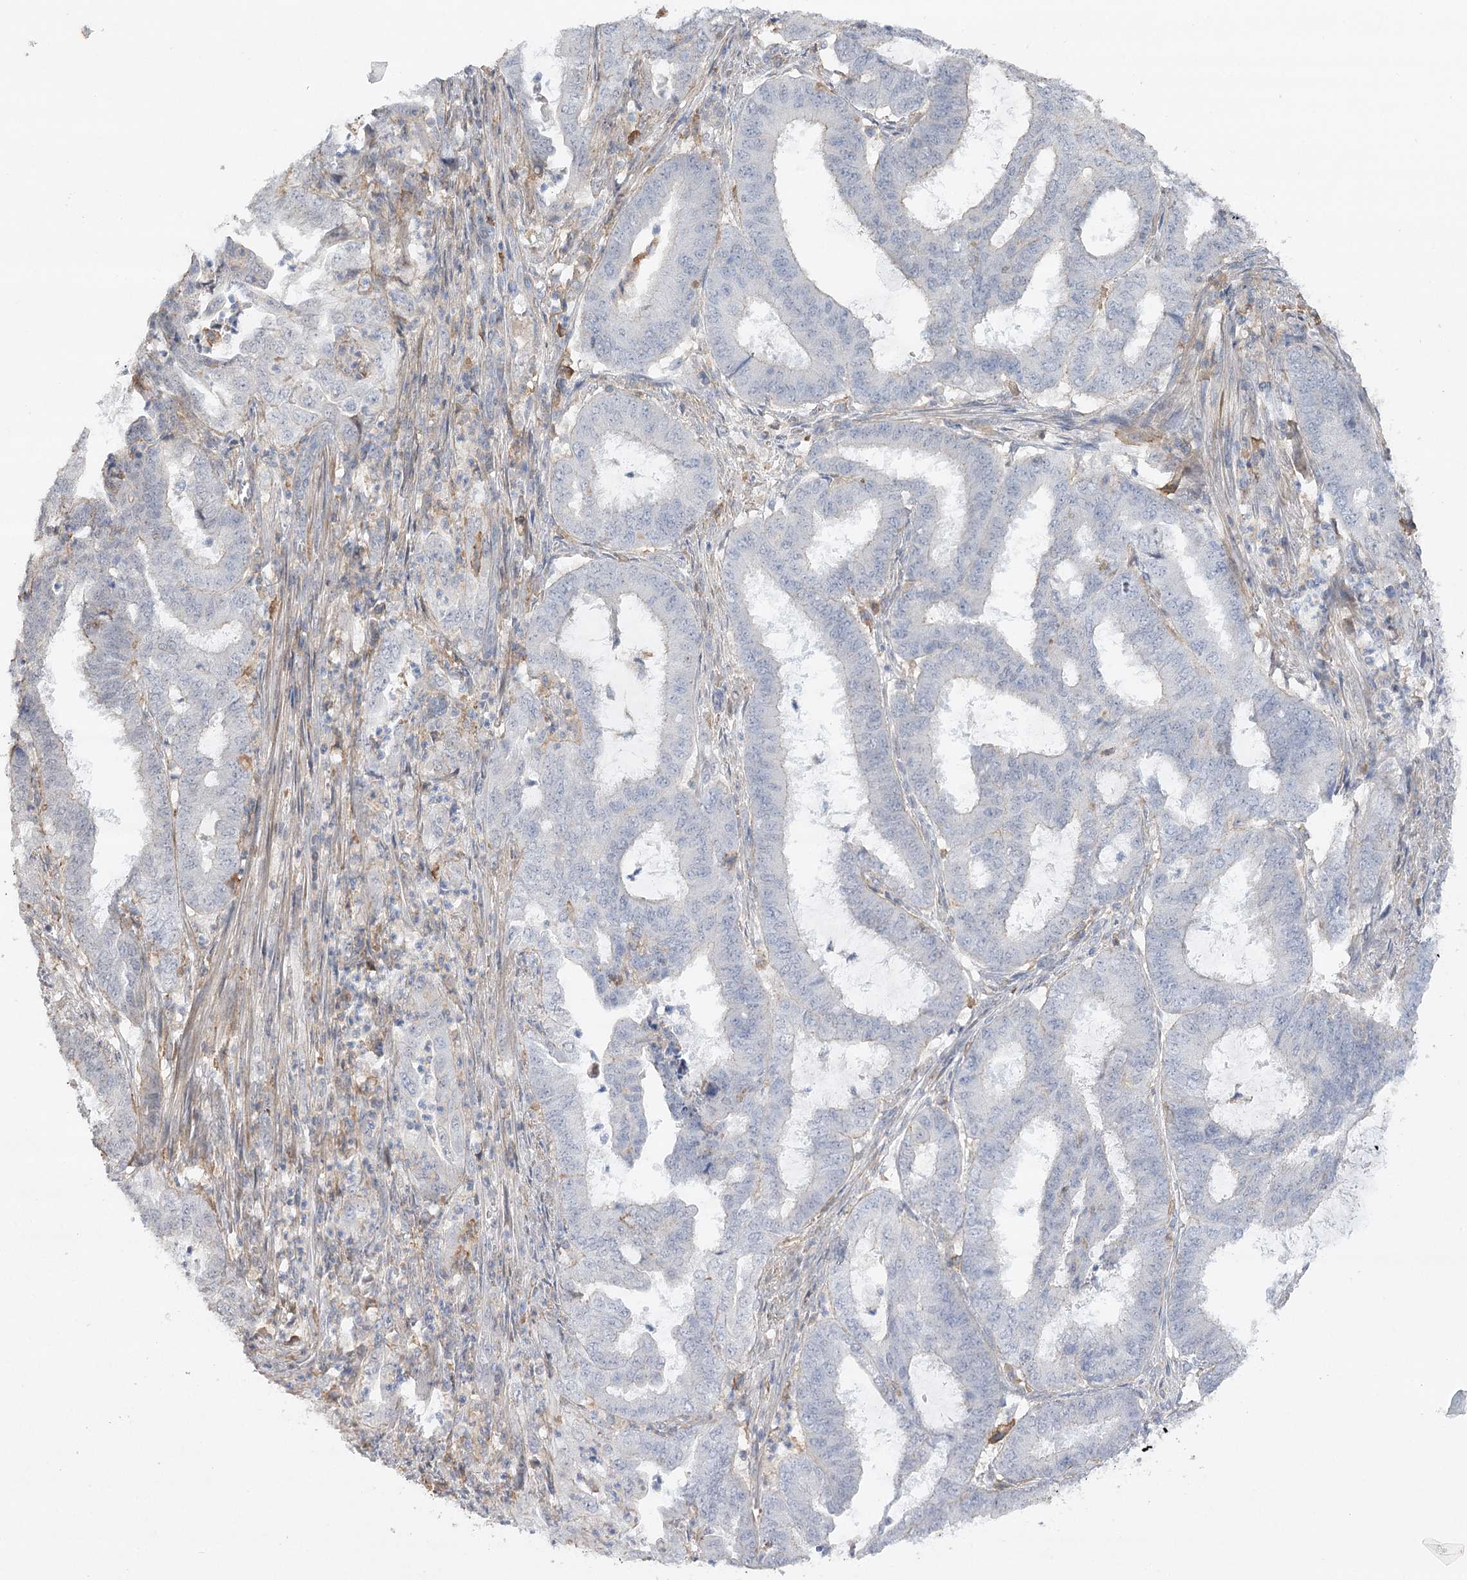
{"staining": {"intensity": "negative", "quantity": "none", "location": "none"}, "tissue": "endometrial cancer", "cell_type": "Tumor cells", "image_type": "cancer", "snomed": [{"axis": "morphology", "description": "Adenocarcinoma, NOS"}, {"axis": "topography", "description": "Endometrium"}], "caption": "This micrograph is of endometrial cancer stained with immunohistochemistry (IHC) to label a protein in brown with the nuclei are counter-stained blue. There is no positivity in tumor cells.", "gene": "OBSL1", "patient": {"sex": "female", "age": 51}}